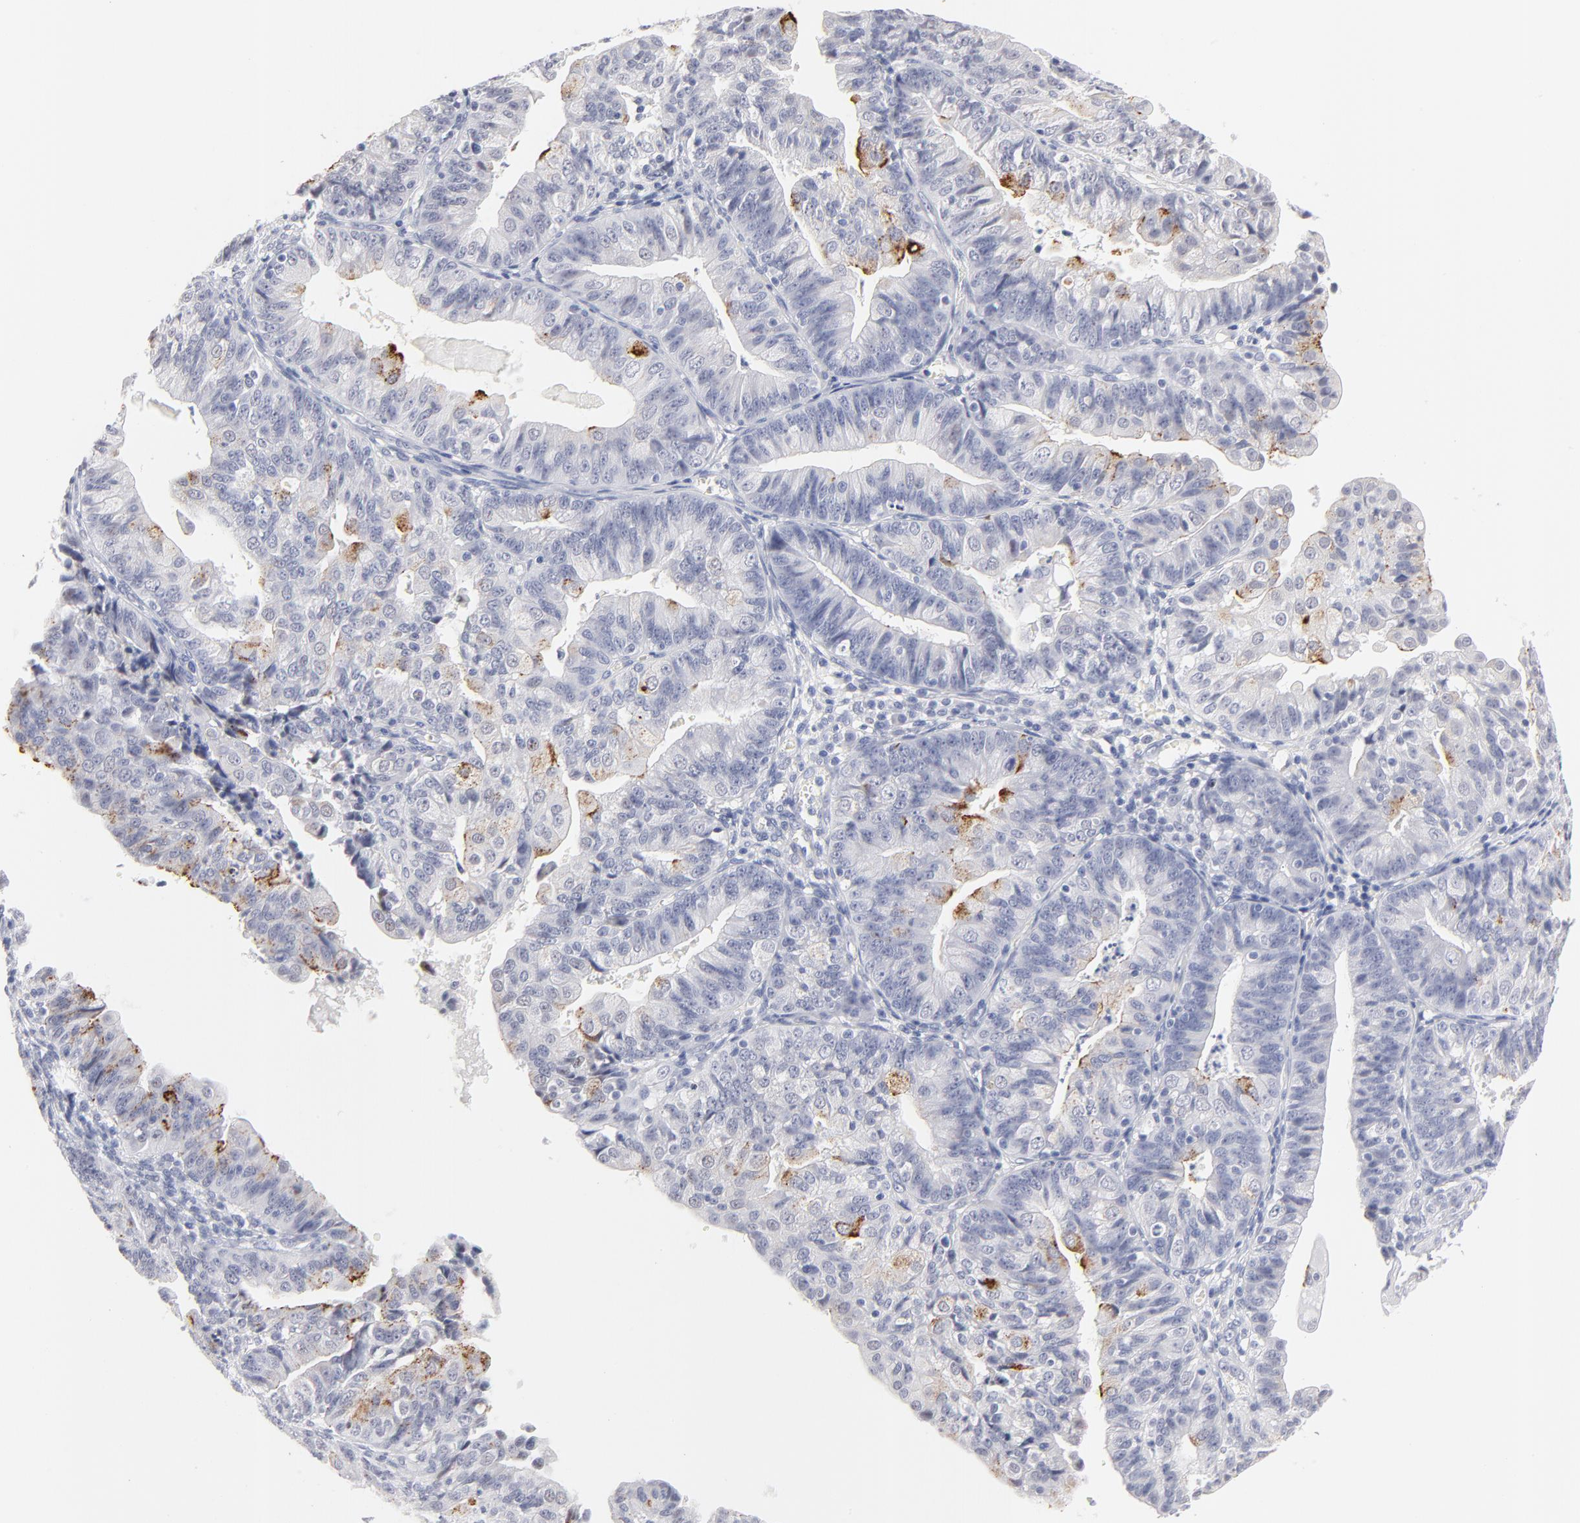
{"staining": {"intensity": "moderate", "quantity": "<25%", "location": "cytoplasmic/membranous"}, "tissue": "endometrial cancer", "cell_type": "Tumor cells", "image_type": "cancer", "snomed": [{"axis": "morphology", "description": "Adenocarcinoma, NOS"}, {"axis": "topography", "description": "Endometrium"}], "caption": "There is low levels of moderate cytoplasmic/membranous positivity in tumor cells of endometrial cancer, as demonstrated by immunohistochemical staining (brown color).", "gene": "KHNYN", "patient": {"sex": "female", "age": 56}}